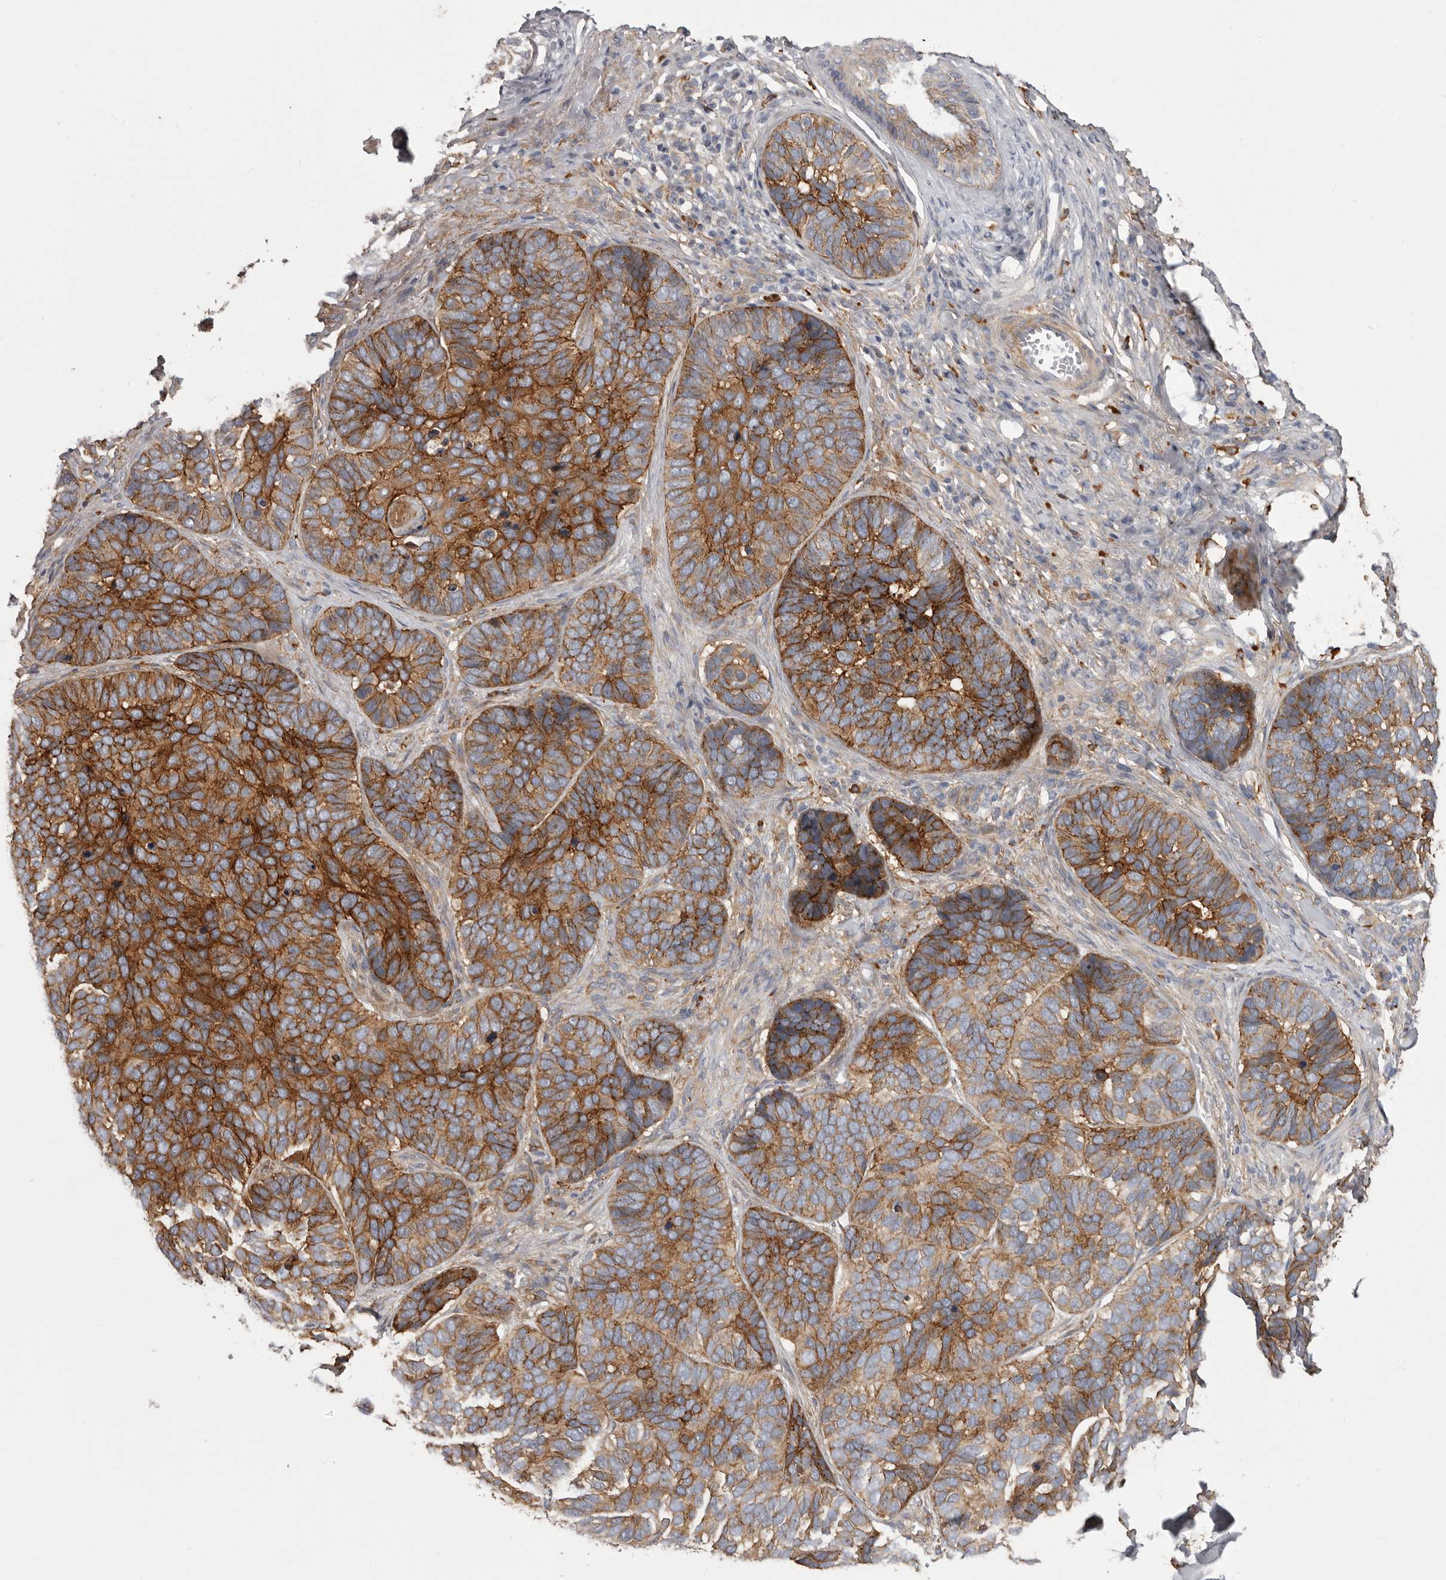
{"staining": {"intensity": "strong", "quantity": ">75%", "location": "cytoplasmic/membranous"}, "tissue": "skin cancer", "cell_type": "Tumor cells", "image_type": "cancer", "snomed": [{"axis": "morphology", "description": "Basal cell carcinoma"}, {"axis": "topography", "description": "Skin"}], "caption": "Protein expression analysis of human skin basal cell carcinoma reveals strong cytoplasmic/membranous expression in approximately >75% of tumor cells.", "gene": "ENAH", "patient": {"sex": "male", "age": 62}}